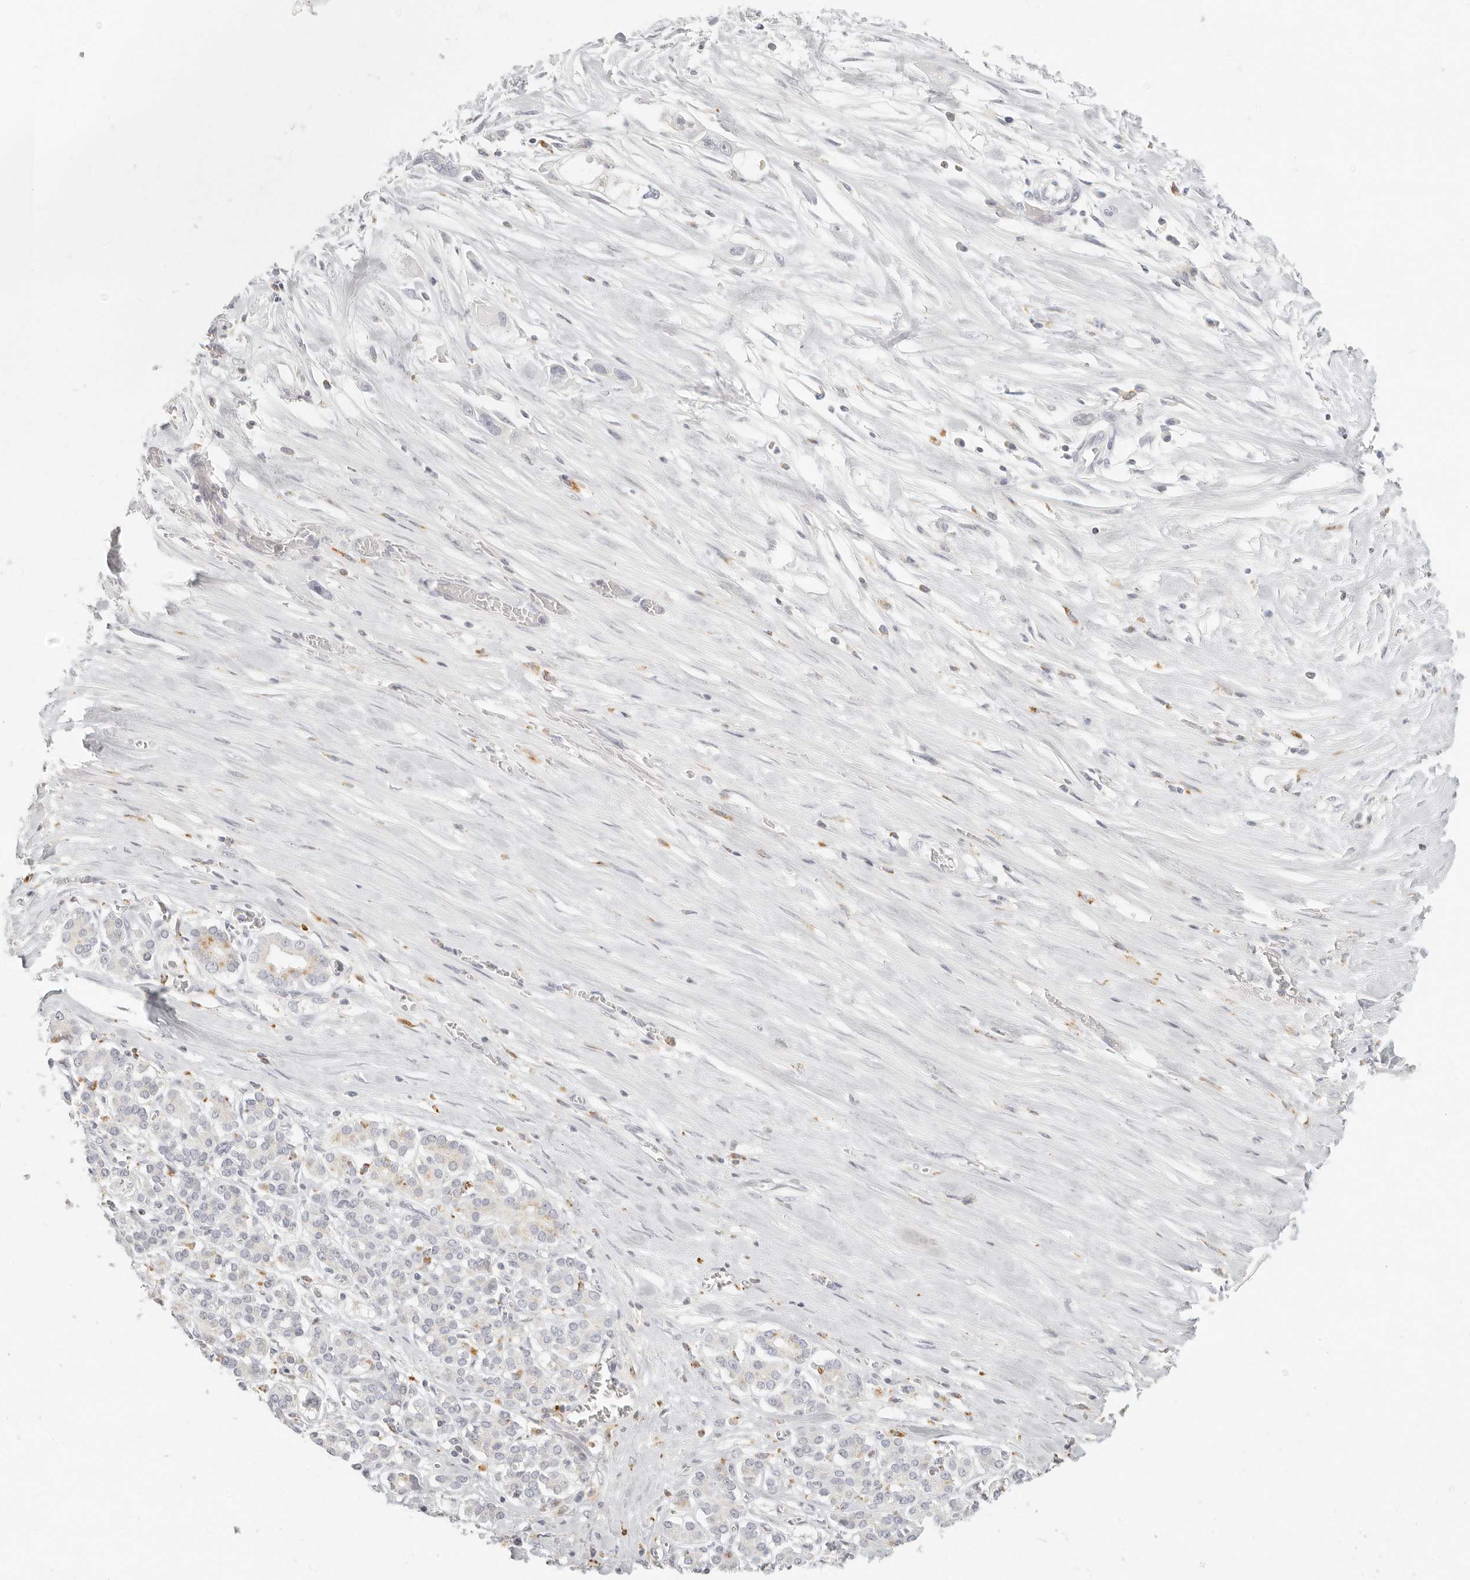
{"staining": {"intensity": "negative", "quantity": "none", "location": "none"}, "tissue": "pancreatic cancer", "cell_type": "Tumor cells", "image_type": "cancer", "snomed": [{"axis": "morphology", "description": "Adenocarcinoma, NOS"}, {"axis": "topography", "description": "Pancreas"}], "caption": "There is no significant expression in tumor cells of pancreatic cancer (adenocarcinoma).", "gene": "RNASET2", "patient": {"sex": "female", "age": 60}}